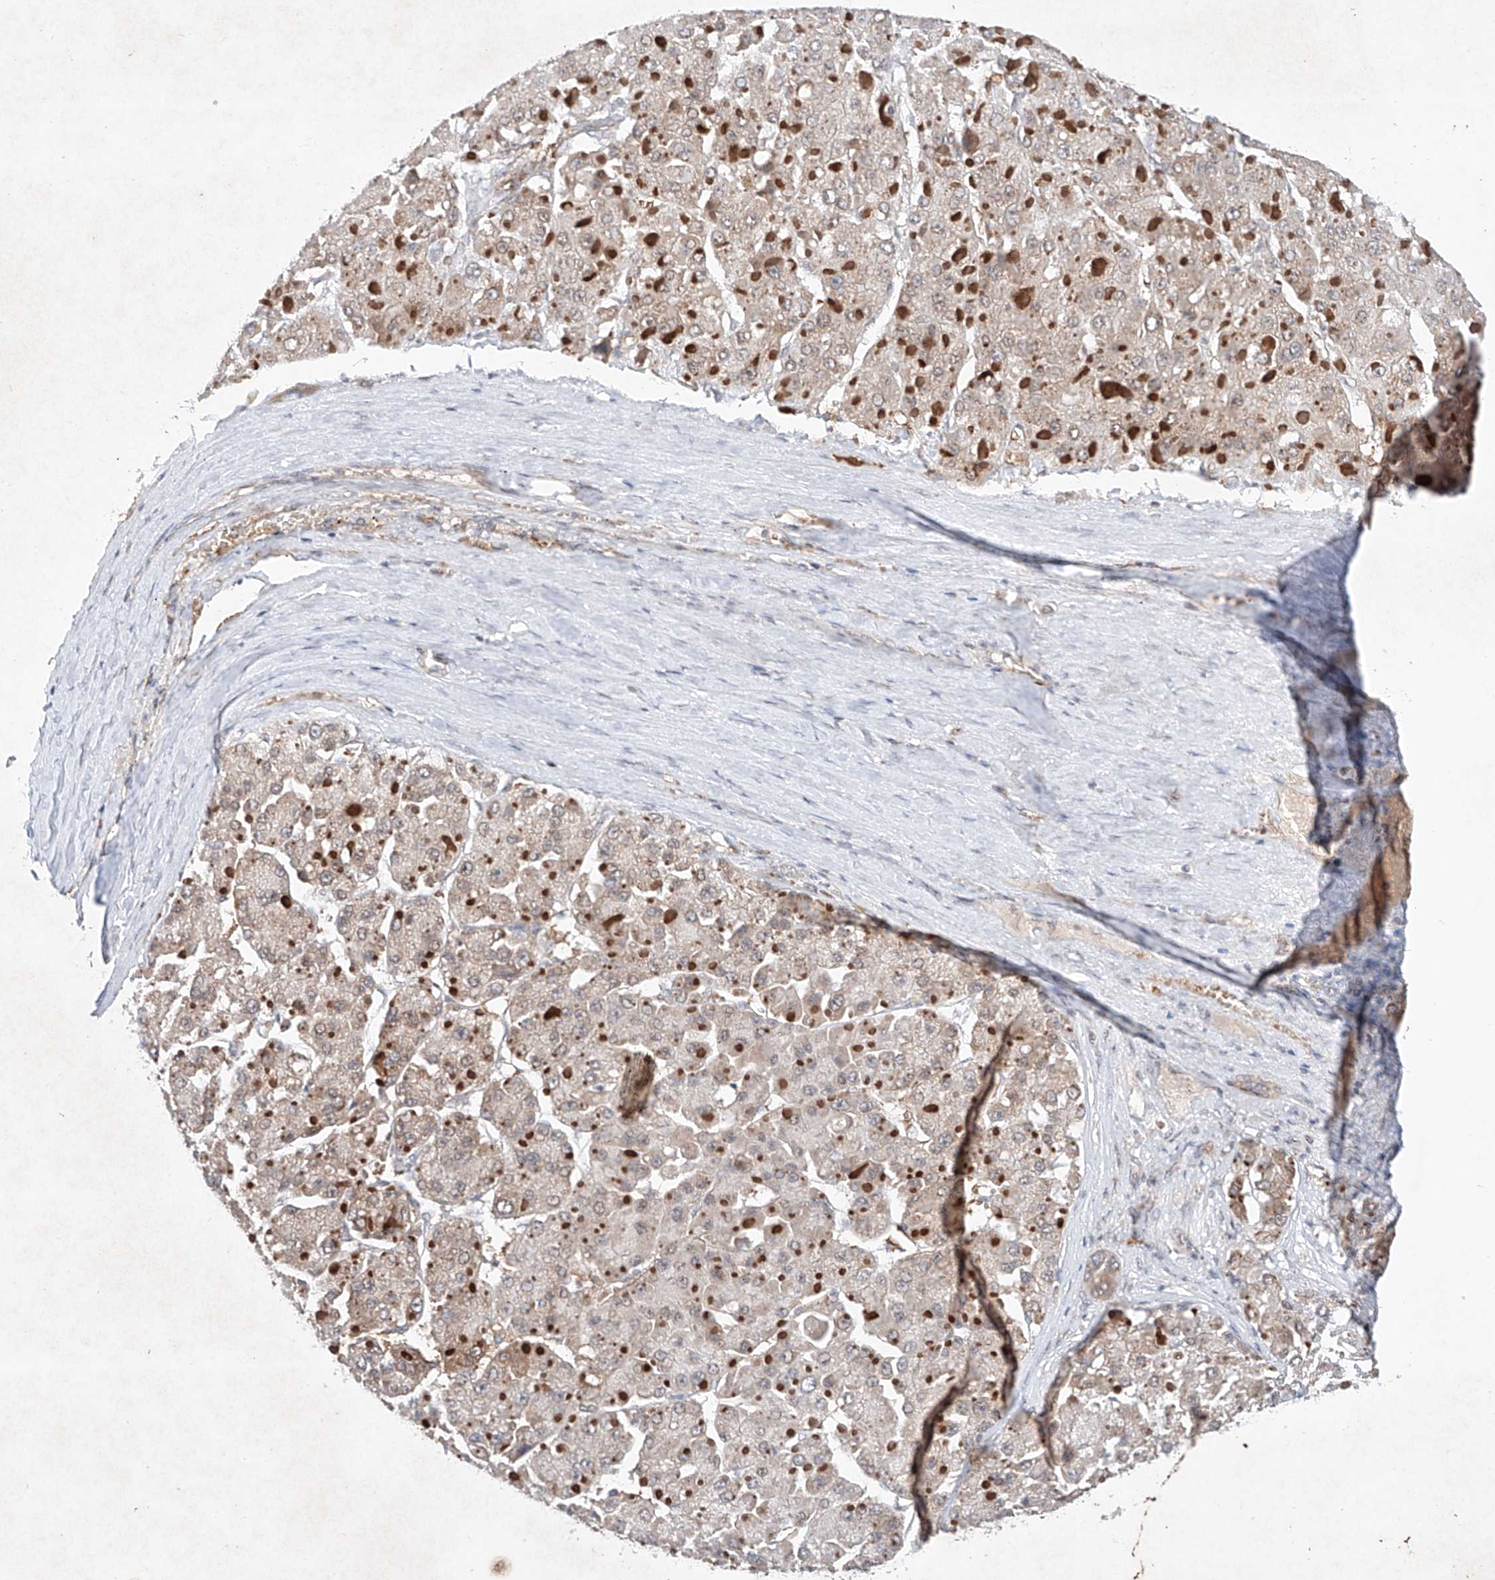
{"staining": {"intensity": "weak", "quantity": "25%-75%", "location": "cytoplasmic/membranous"}, "tissue": "liver cancer", "cell_type": "Tumor cells", "image_type": "cancer", "snomed": [{"axis": "morphology", "description": "Carcinoma, Hepatocellular, NOS"}, {"axis": "topography", "description": "Liver"}], "caption": "DAB (3,3'-diaminobenzidine) immunohistochemical staining of liver cancer (hepatocellular carcinoma) demonstrates weak cytoplasmic/membranous protein staining in approximately 25%-75% of tumor cells.", "gene": "FASTK", "patient": {"sex": "female", "age": 73}}